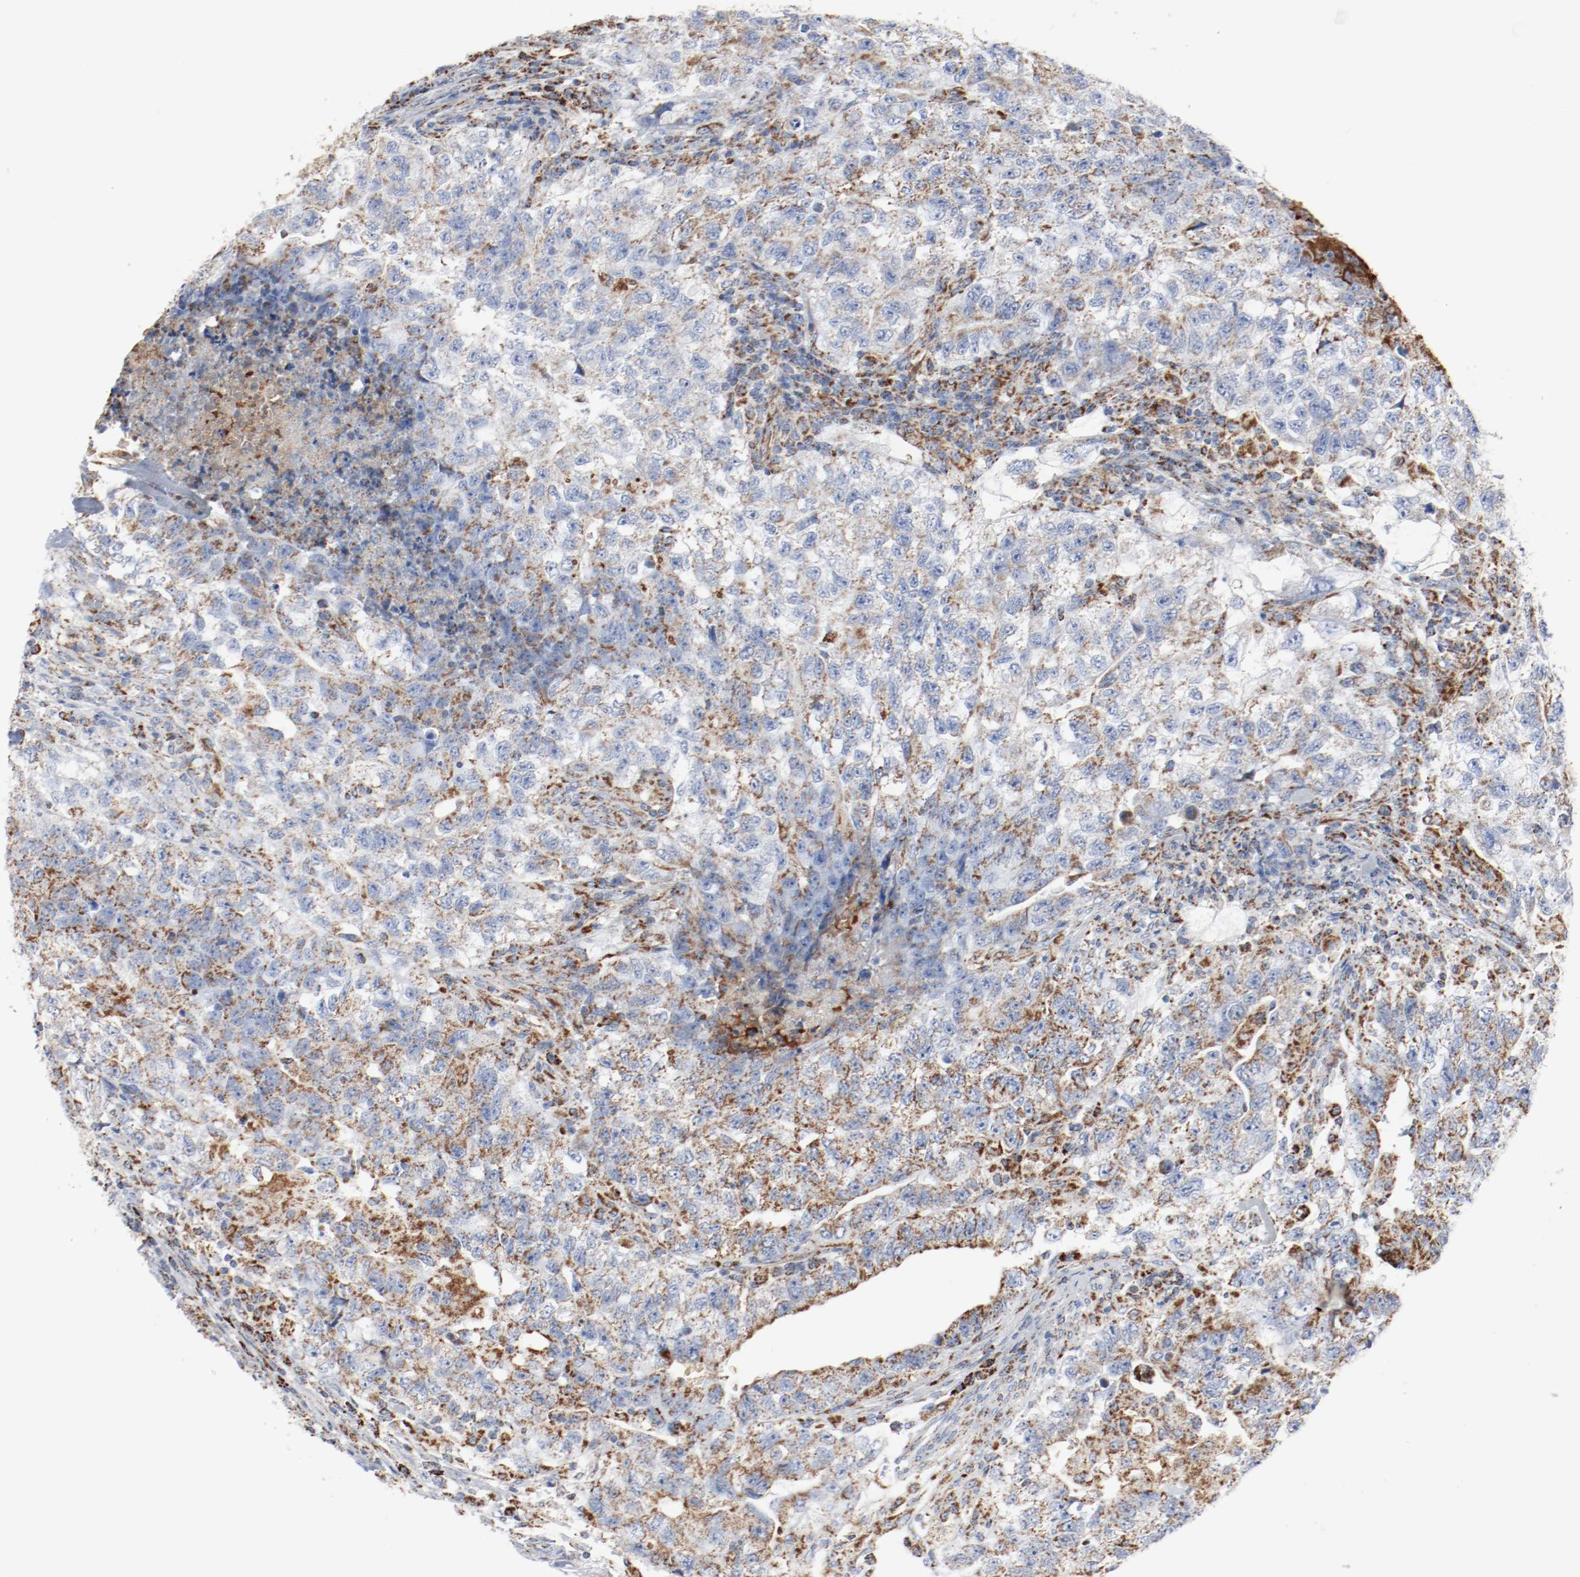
{"staining": {"intensity": "moderate", "quantity": "25%-75%", "location": "cytoplasmic/membranous"}, "tissue": "testis cancer", "cell_type": "Tumor cells", "image_type": "cancer", "snomed": [{"axis": "morphology", "description": "Carcinoma, Embryonal, NOS"}, {"axis": "topography", "description": "Testis"}], "caption": "Immunohistochemical staining of human testis cancer (embryonal carcinoma) demonstrates medium levels of moderate cytoplasmic/membranous protein expression in approximately 25%-75% of tumor cells.", "gene": "NDUFB8", "patient": {"sex": "male", "age": 21}}